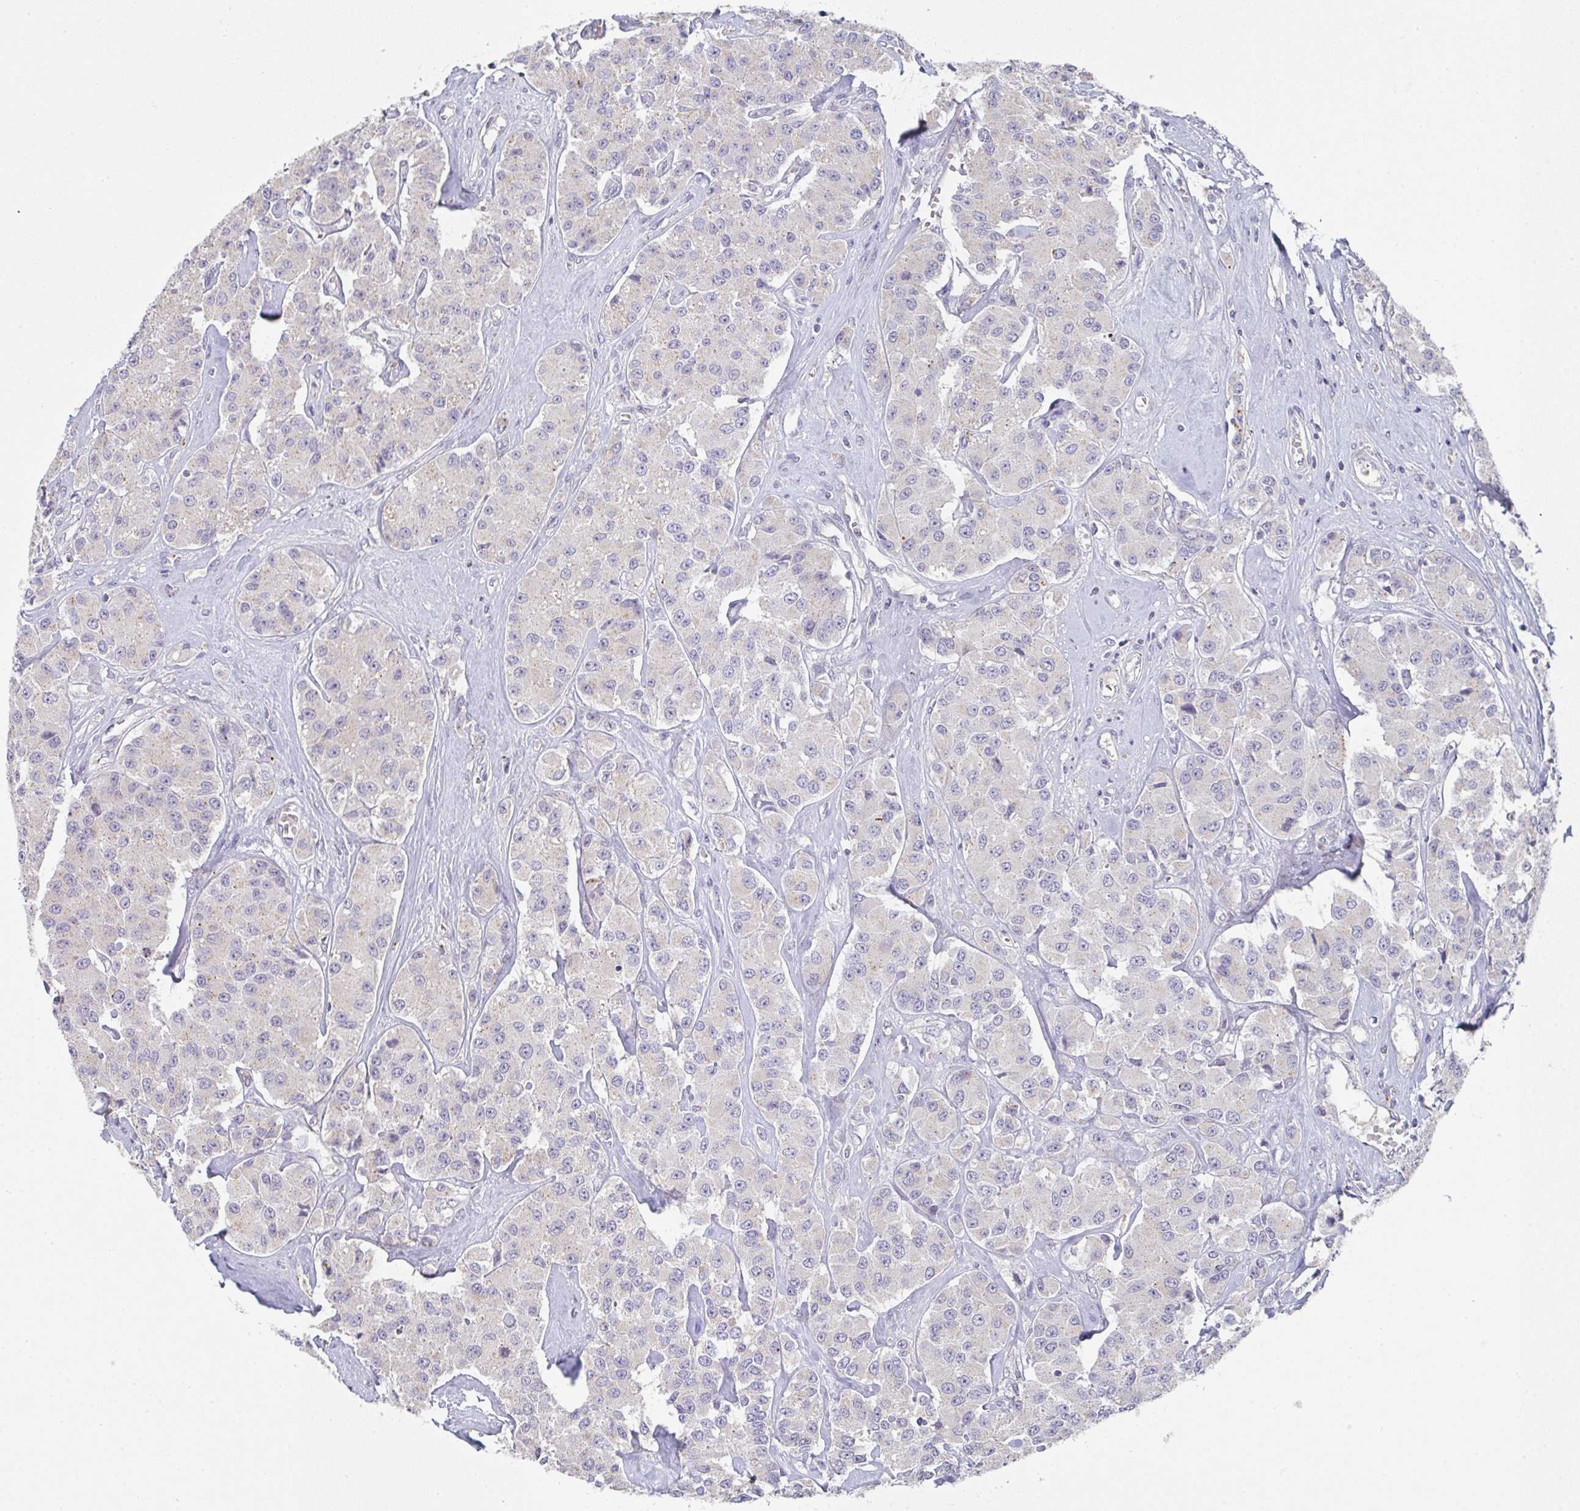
{"staining": {"intensity": "negative", "quantity": "none", "location": "none"}, "tissue": "carcinoid", "cell_type": "Tumor cells", "image_type": "cancer", "snomed": [{"axis": "morphology", "description": "Carcinoid, malignant, NOS"}, {"axis": "topography", "description": "Pancreas"}], "caption": "This is an IHC photomicrograph of human carcinoid. There is no positivity in tumor cells.", "gene": "CHMP5", "patient": {"sex": "male", "age": 41}}